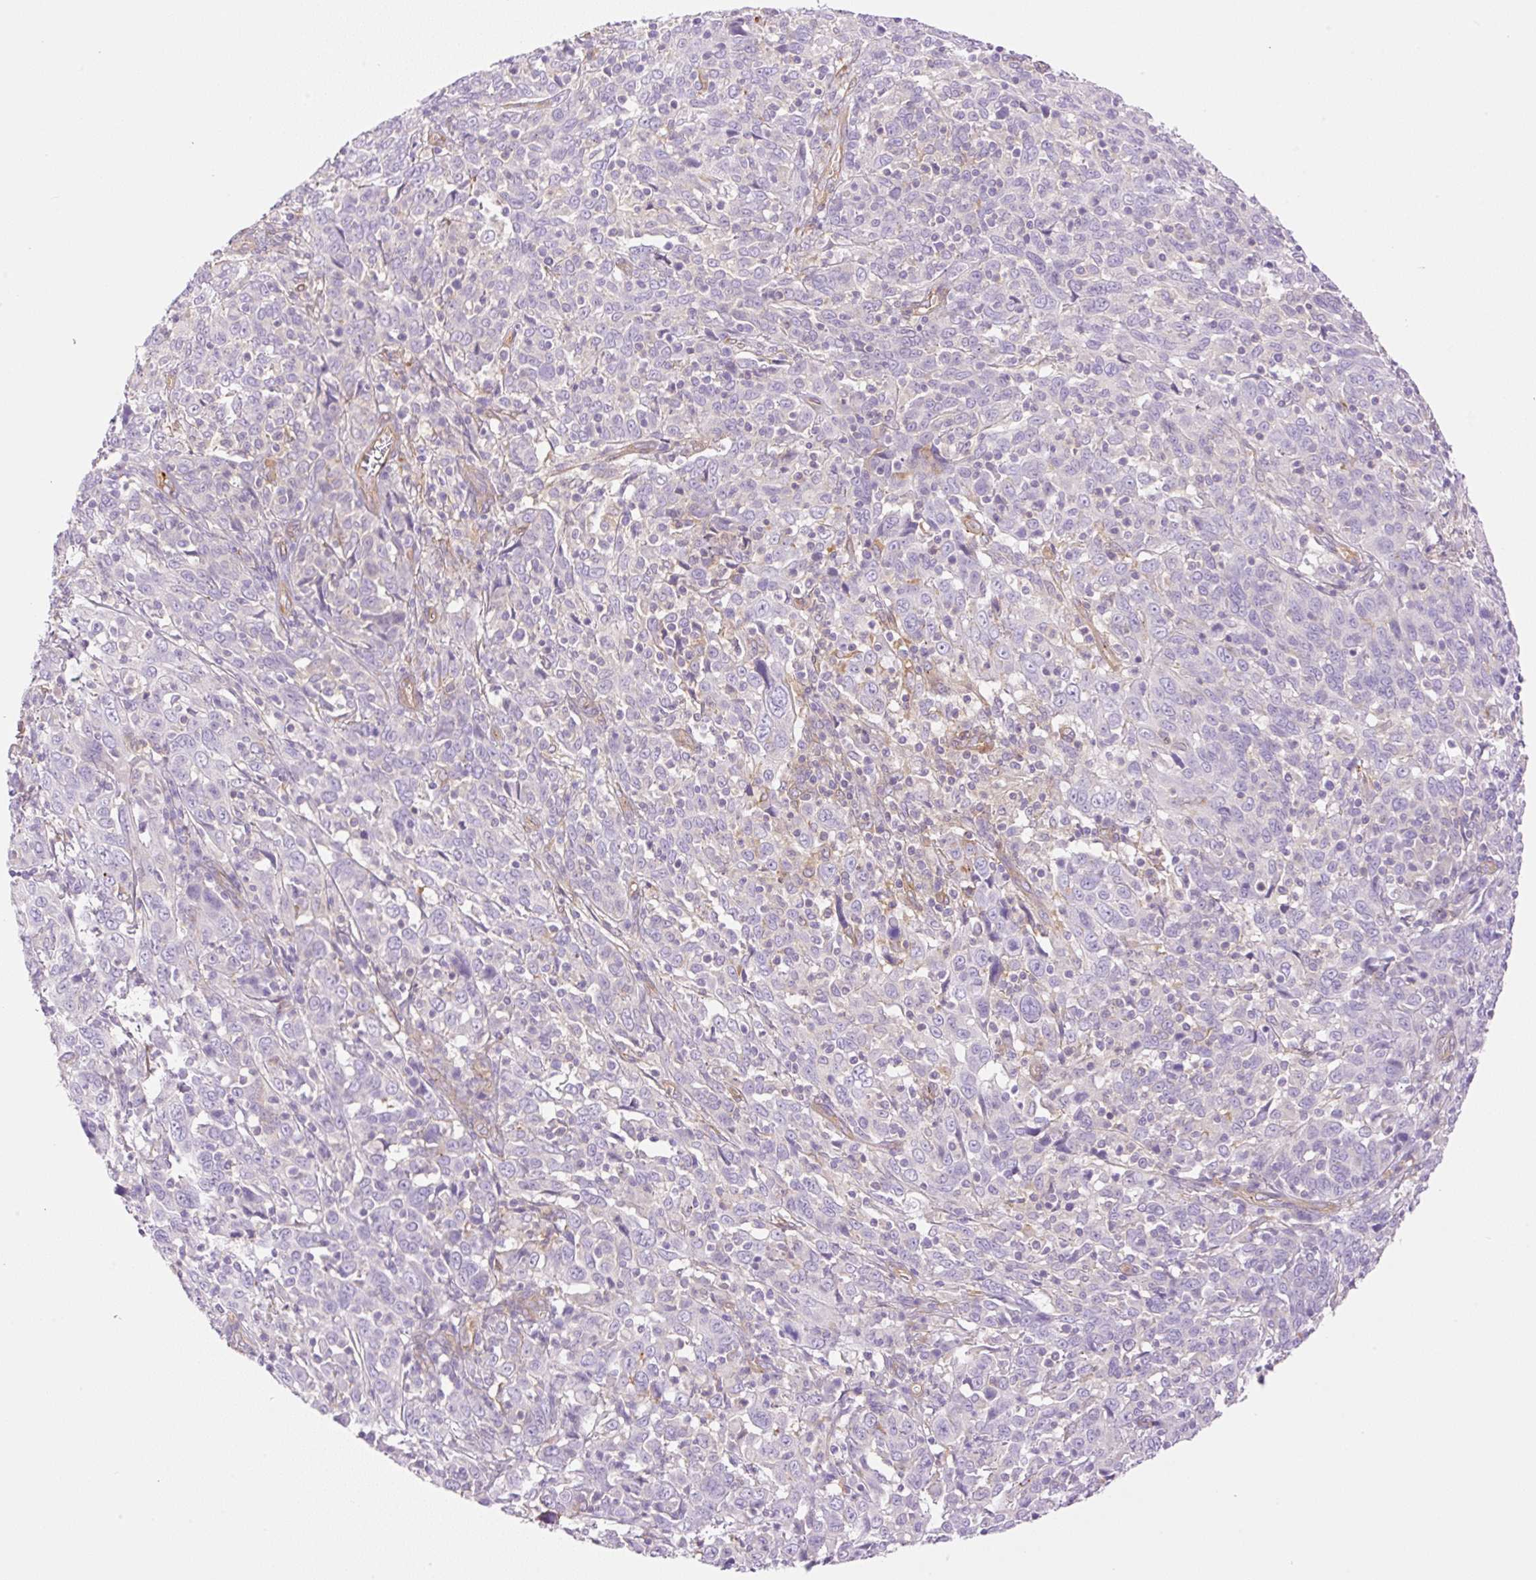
{"staining": {"intensity": "negative", "quantity": "none", "location": "none"}, "tissue": "cervical cancer", "cell_type": "Tumor cells", "image_type": "cancer", "snomed": [{"axis": "morphology", "description": "Squamous cell carcinoma, NOS"}, {"axis": "topography", "description": "Cervix"}], "caption": "Immunohistochemical staining of human cervical cancer displays no significant staining in tumor cells.", "gene": "EHD3", "patient": {"sex": "female", "age": 46}}